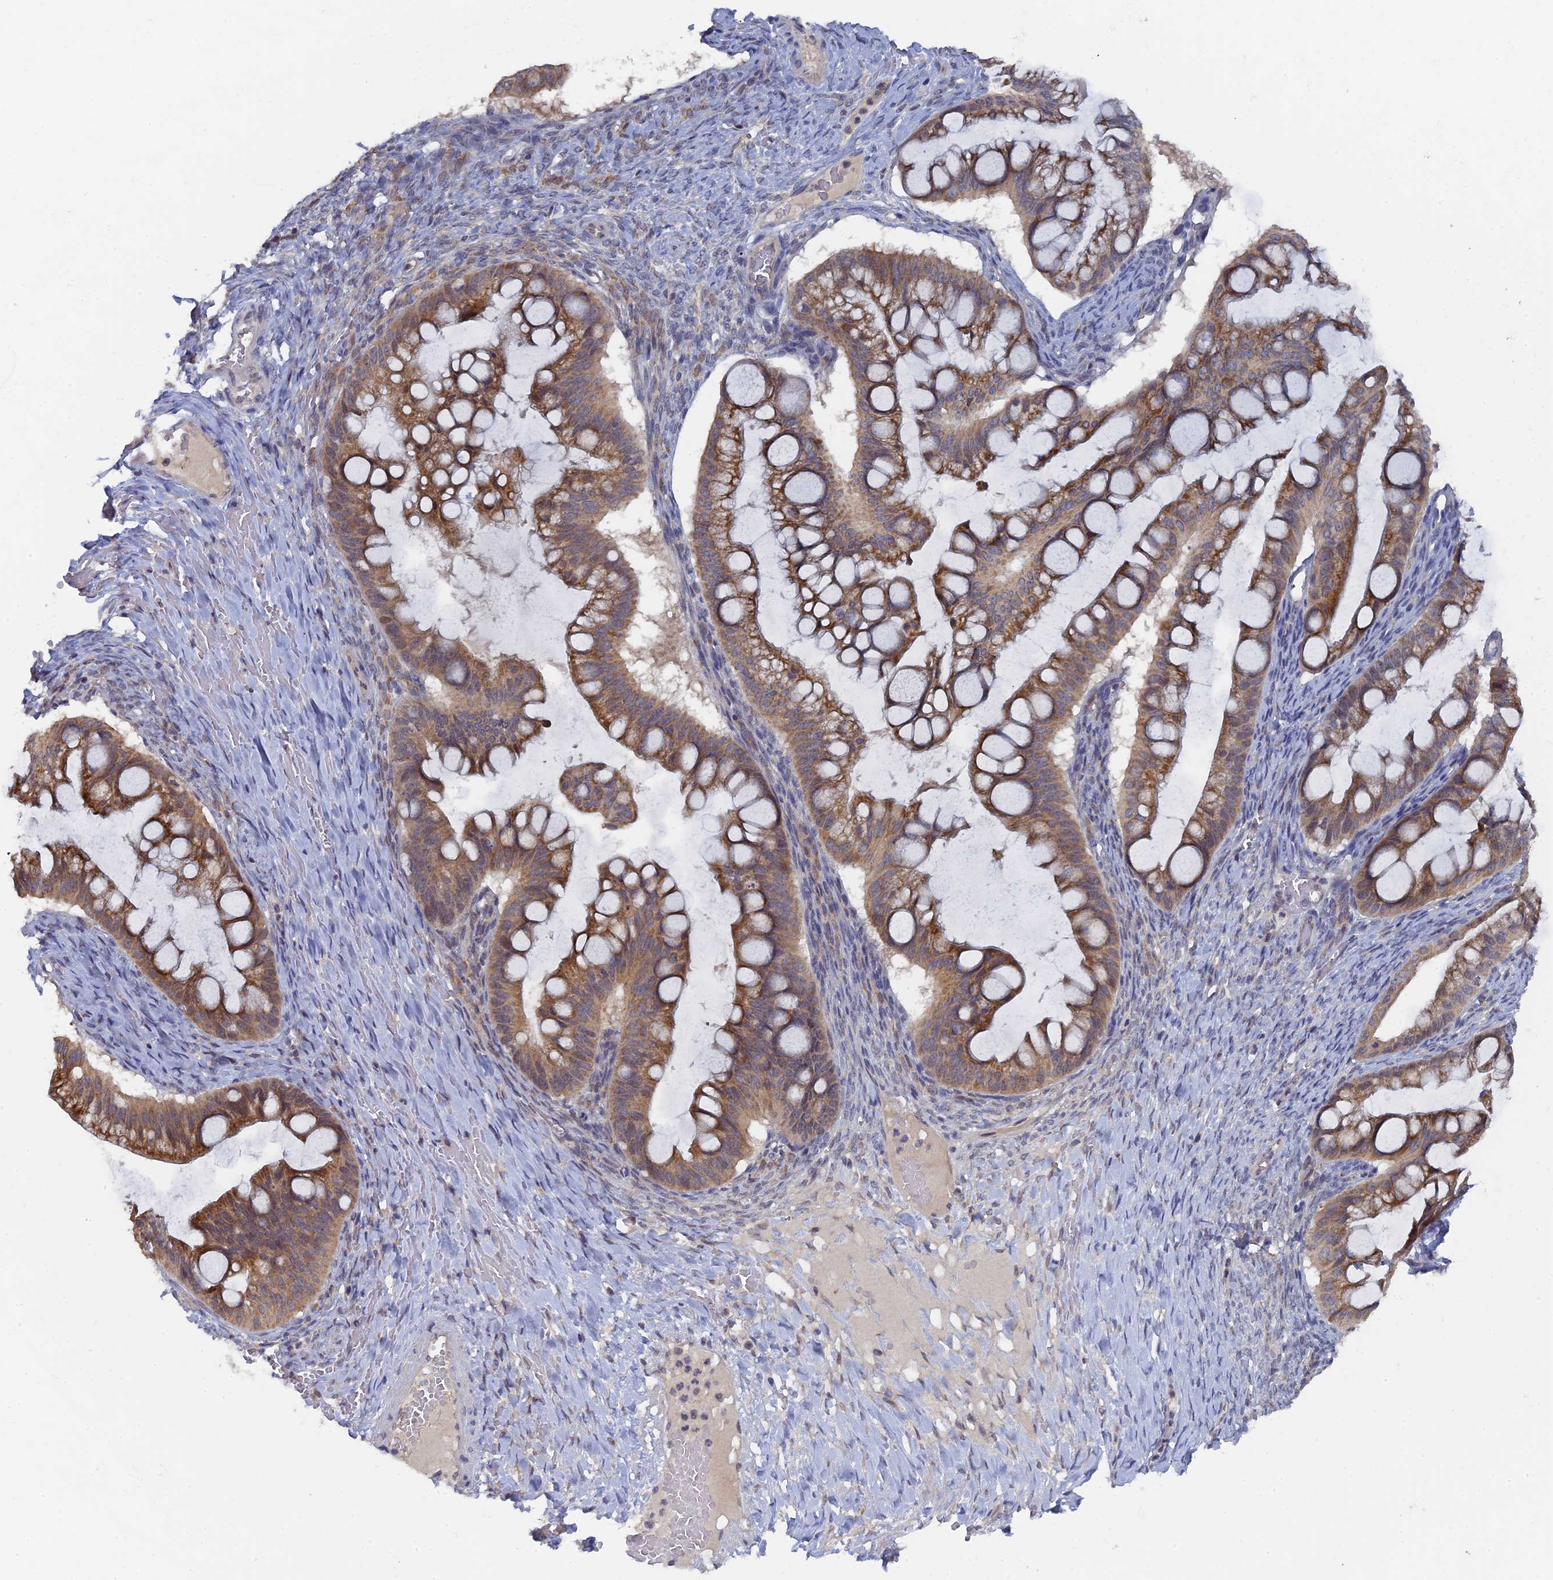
{"staining": {"intensity": "moderate", "quantity": ">75%", "location": "cytoplasmic/membranous"}, "tissue": "ovarian cancer", "cell_type": "Tumor cells", "image_type": "cancer", "snomed": [{"axis": "morphology", "description": "Cystadenocarcinoma, mucinous, NOS"}, {"axis": "topography", "description": "Ovary"}], "caption": "A photomicrograph of human ovarian cancer stained for a protein shows moderate cytoplasmic/membranous brown staining in tumor cells.", "gene": "MIGA2", "patient": {"sex": "female", "age": 73}}